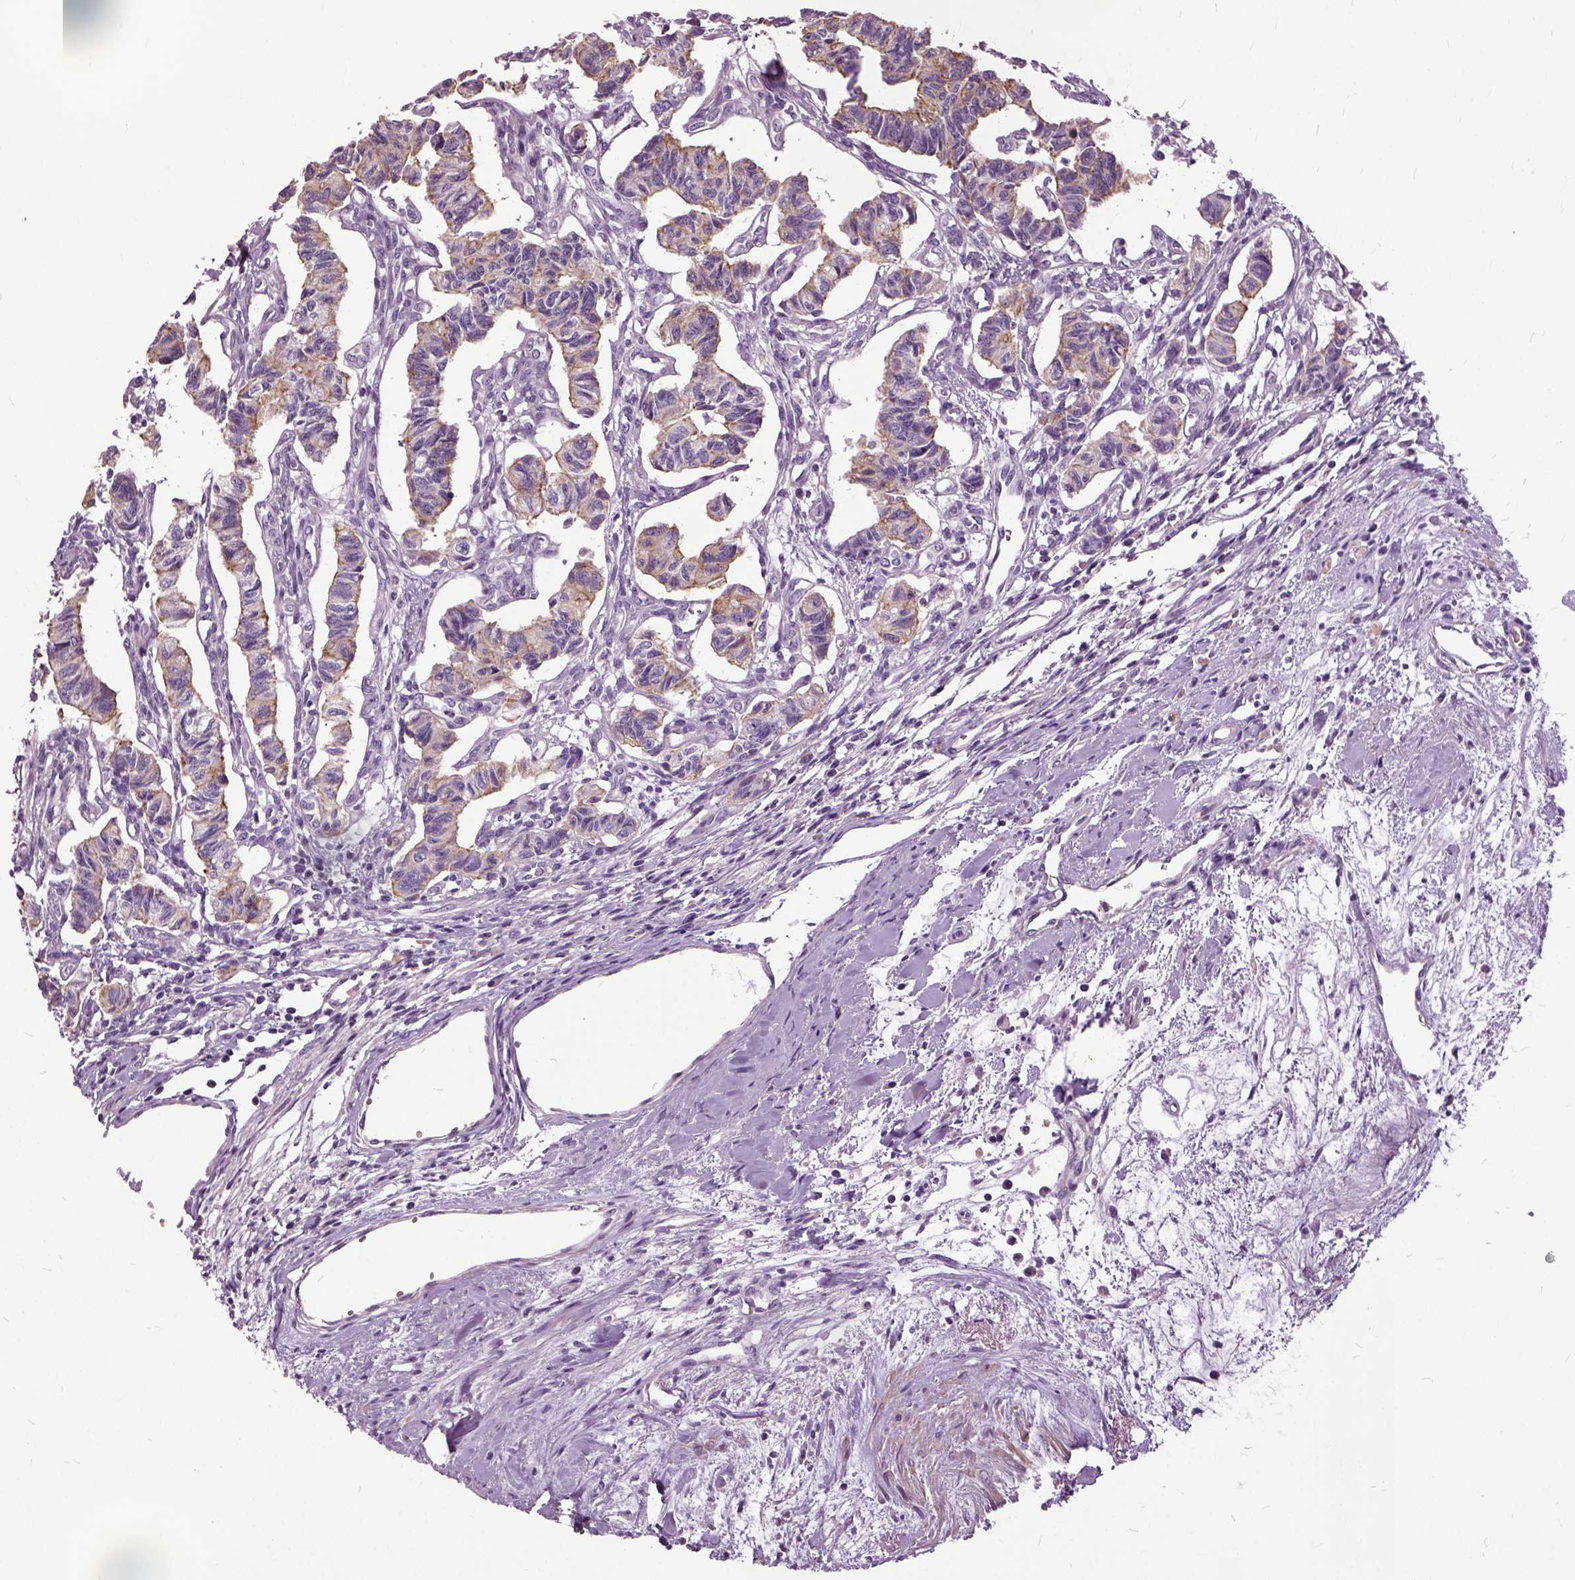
{"staining": {"intensity": "moderate", "quantity": ">75%", "location": "cytoplasmic/membranous"}, "tissue": "carcinoid", "cell_type": "Tumor cells", "image_type": "cancer", "snomed": [{"axis": "morphology", "description": "Carcinoid, malignant, NOS"}, {"axis": "topography", "description": "Kidney"}], "caption": "Protein expression by immunohistochemistry reveals moderate cytoplasmic/membranous positivity in about >75% of tumor cells in malignant carcinoid.", "gene": "ILRUN", "patient": {"sex": "female", "age": 41}}